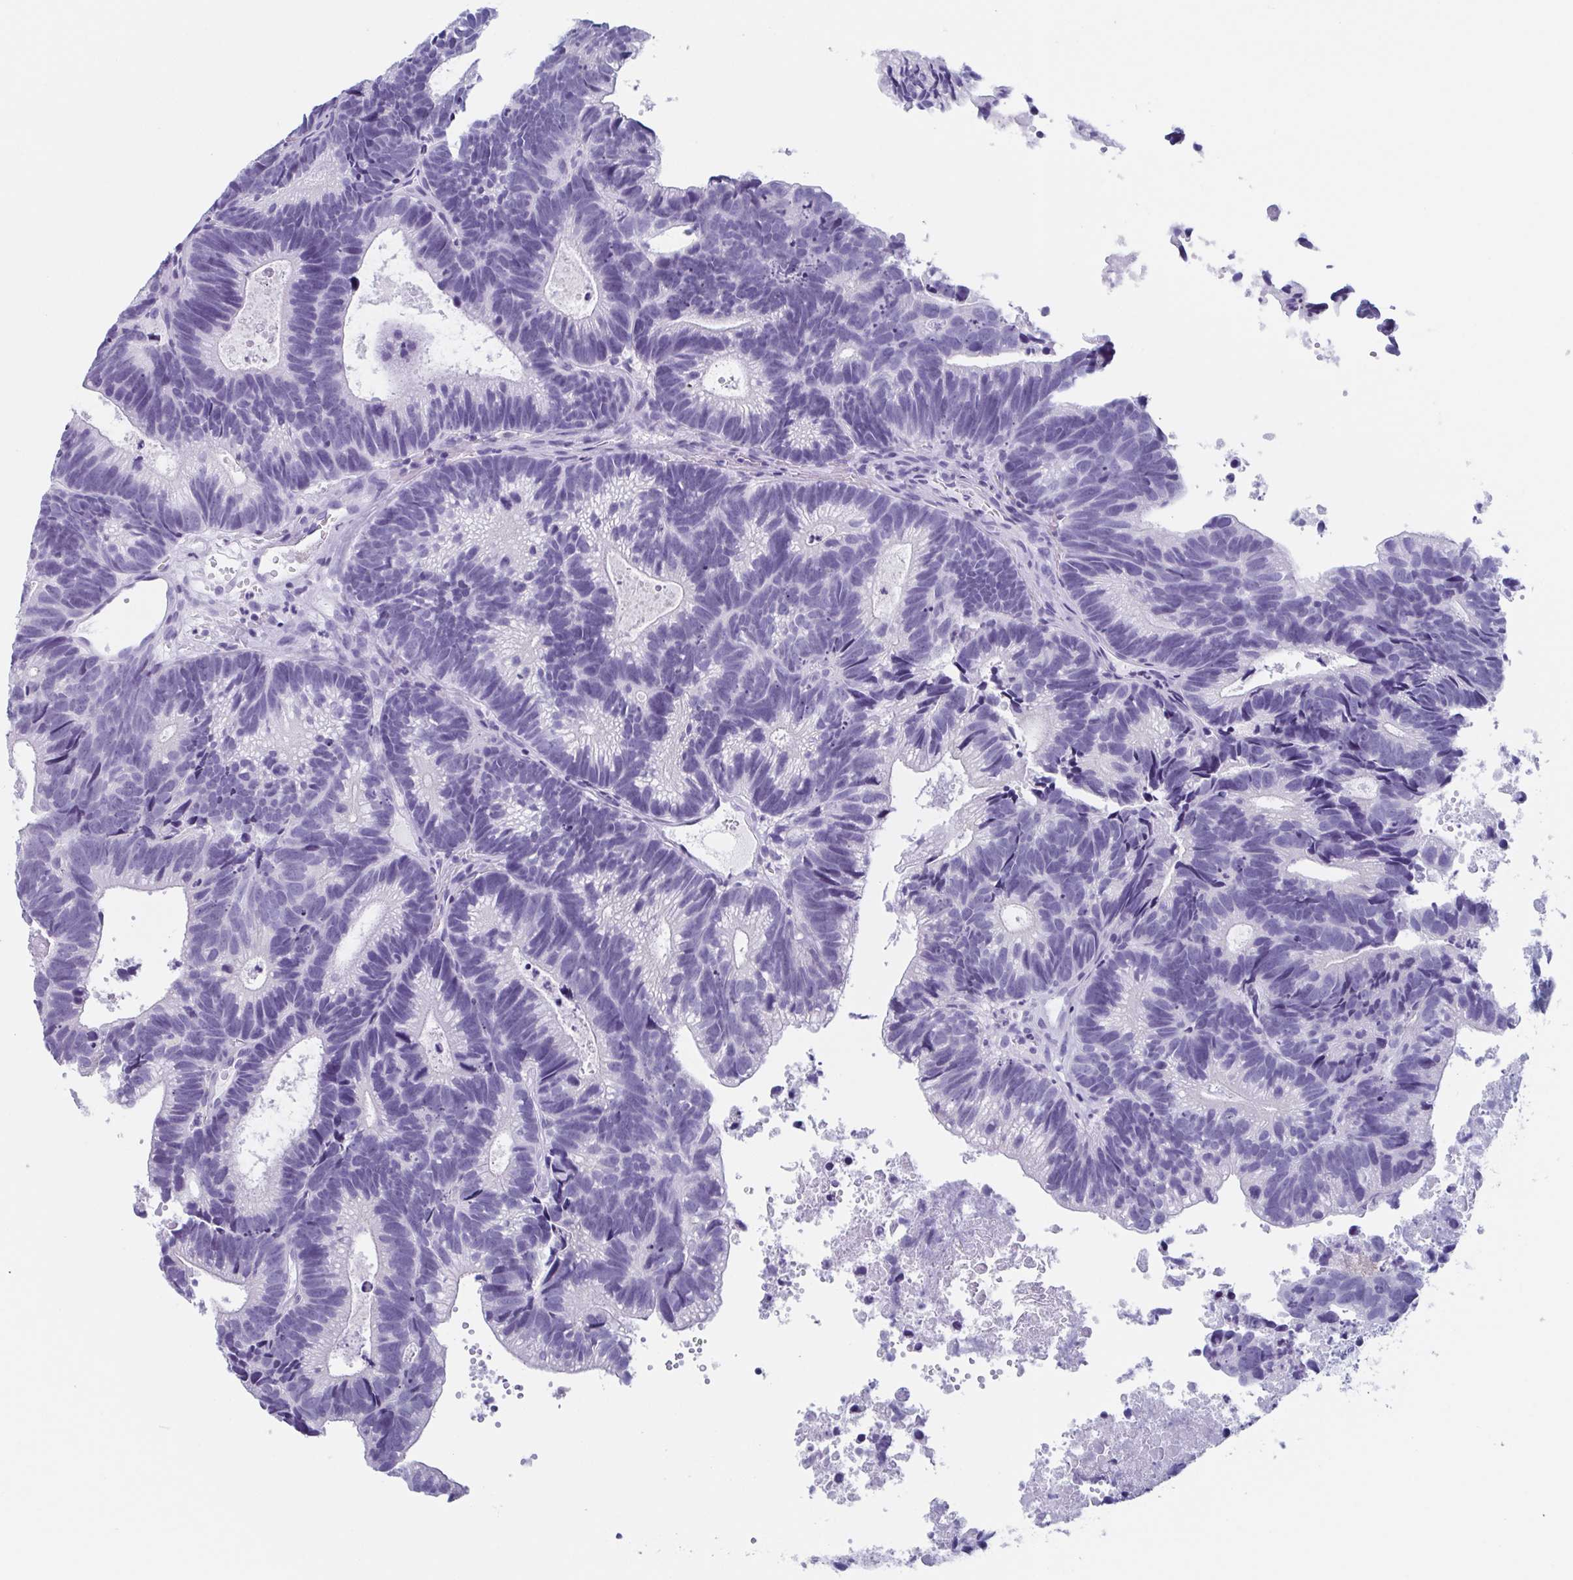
{"staining": {"intensity": "negative", "quantity": "none", "location": "none"}, "tissue": "head and neck cancer", "cell_type": "Tumor cells", "image_type": "cancer", "snomed": [{"axis": "morphology", "description": "Adenocarcinoma, NOS"}, {"axis": "topography", "description": "Head-Neck"}], "caption": "This image is of head and neck cancer (adenocarcinoma) stained with immunohistochemistry (IHC) to label a protein in brown with the nuclei are counter-stained blue. There is no staining in tumor cells.", "gene": "LYRM2", "patient": {"sex": "male", "age": 62}}